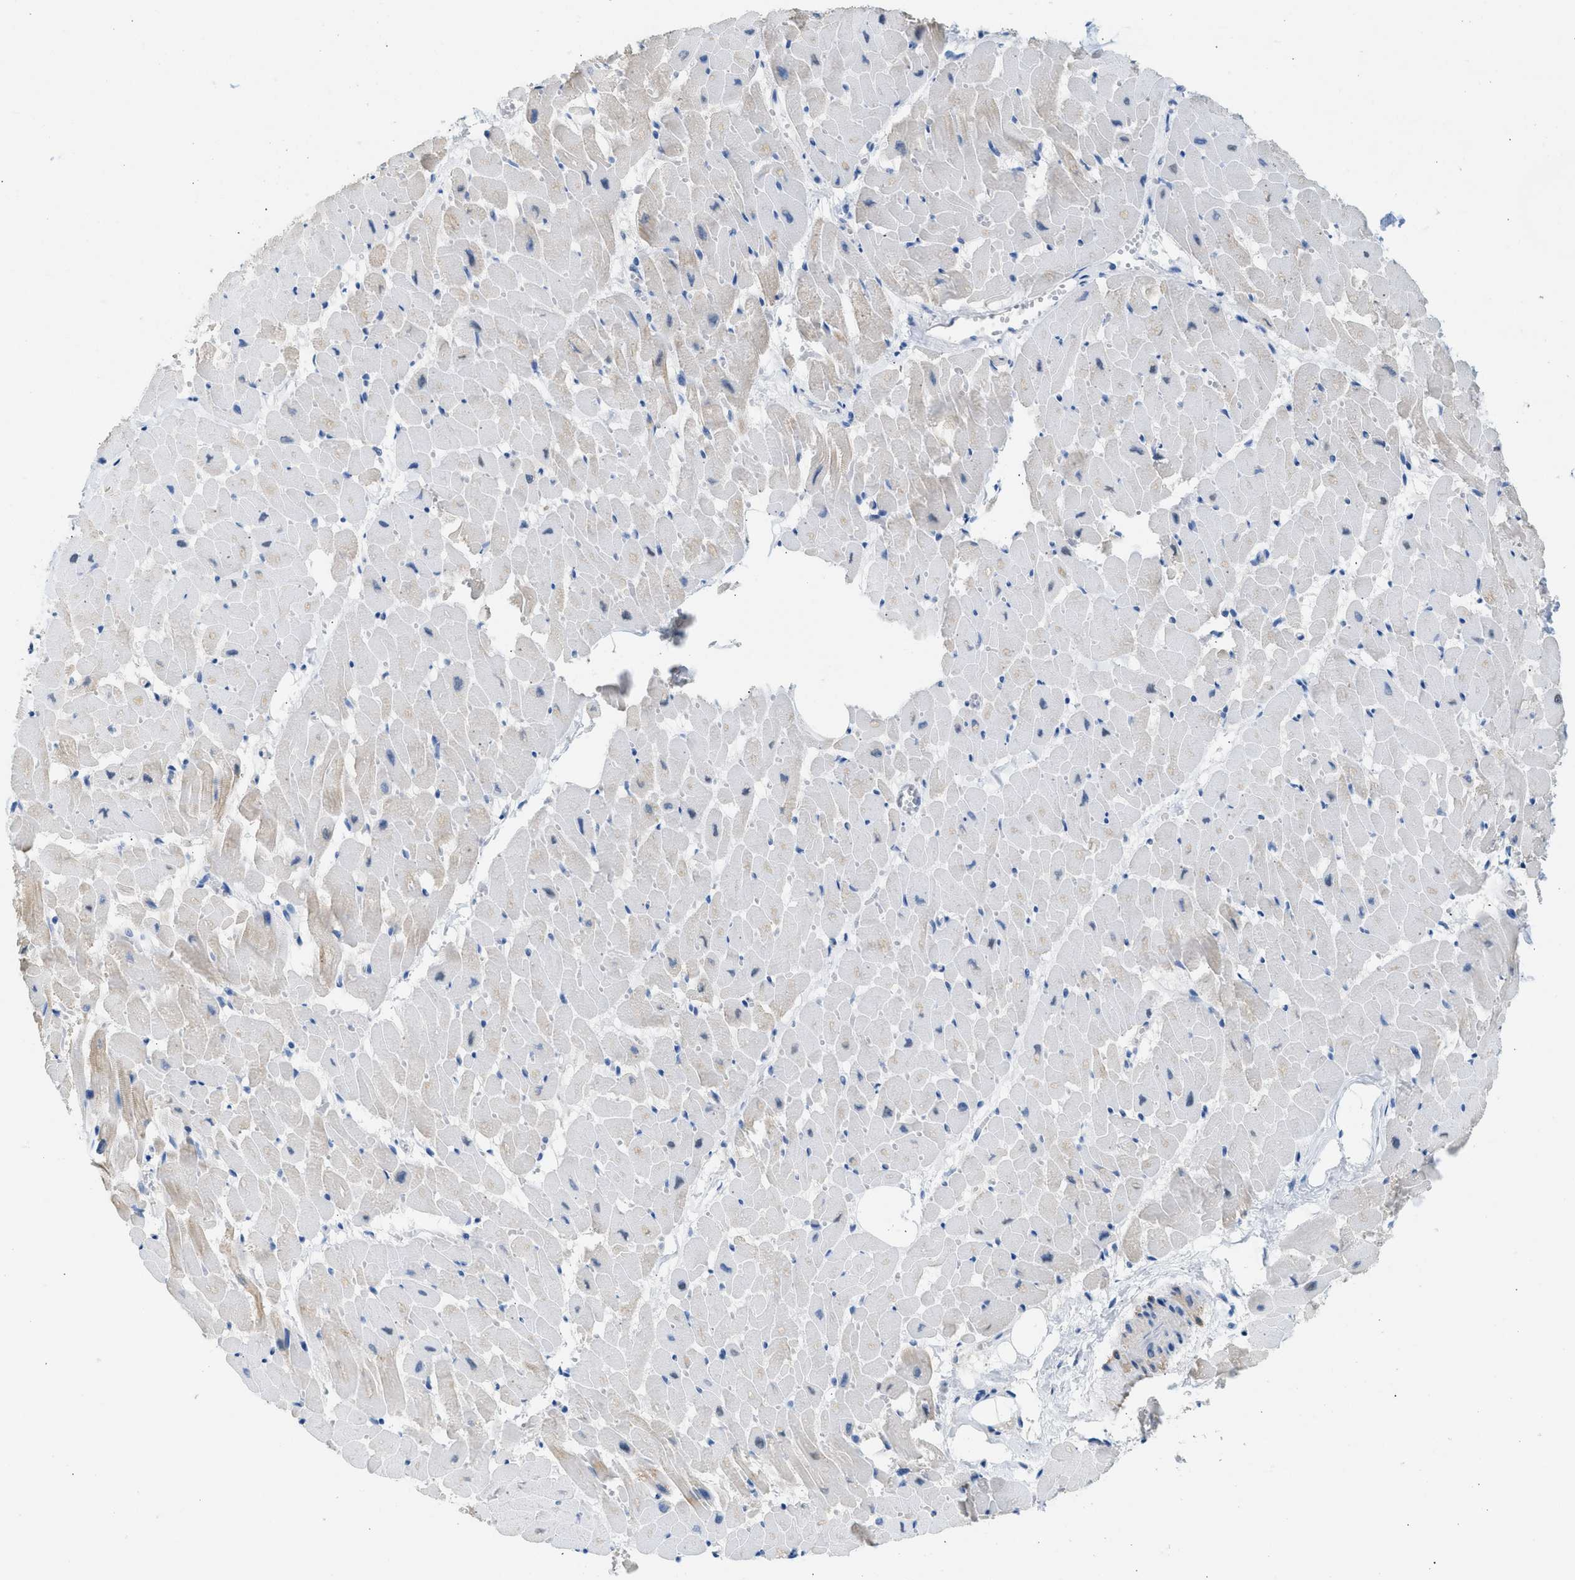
{"staining": {"intensity": "weak", "quantity": "<25%", "location": "cytoplasmic/membranous"}, "tissue": "heart muscle", "cell_type": "Cardiomyocytes", "image_type": "normal", "snomed": [{"axis": "morphology", "description": "Normal tissue, NOS"}, {"axis": "topography", "description": "Heart"}], "caption": "A histopathology image of heart muscle stained for a protein demonstrates no brown staining in cardiomyocytes.", "gene": "SPAM1", "patient": {"sex": "female", "age": 19}}